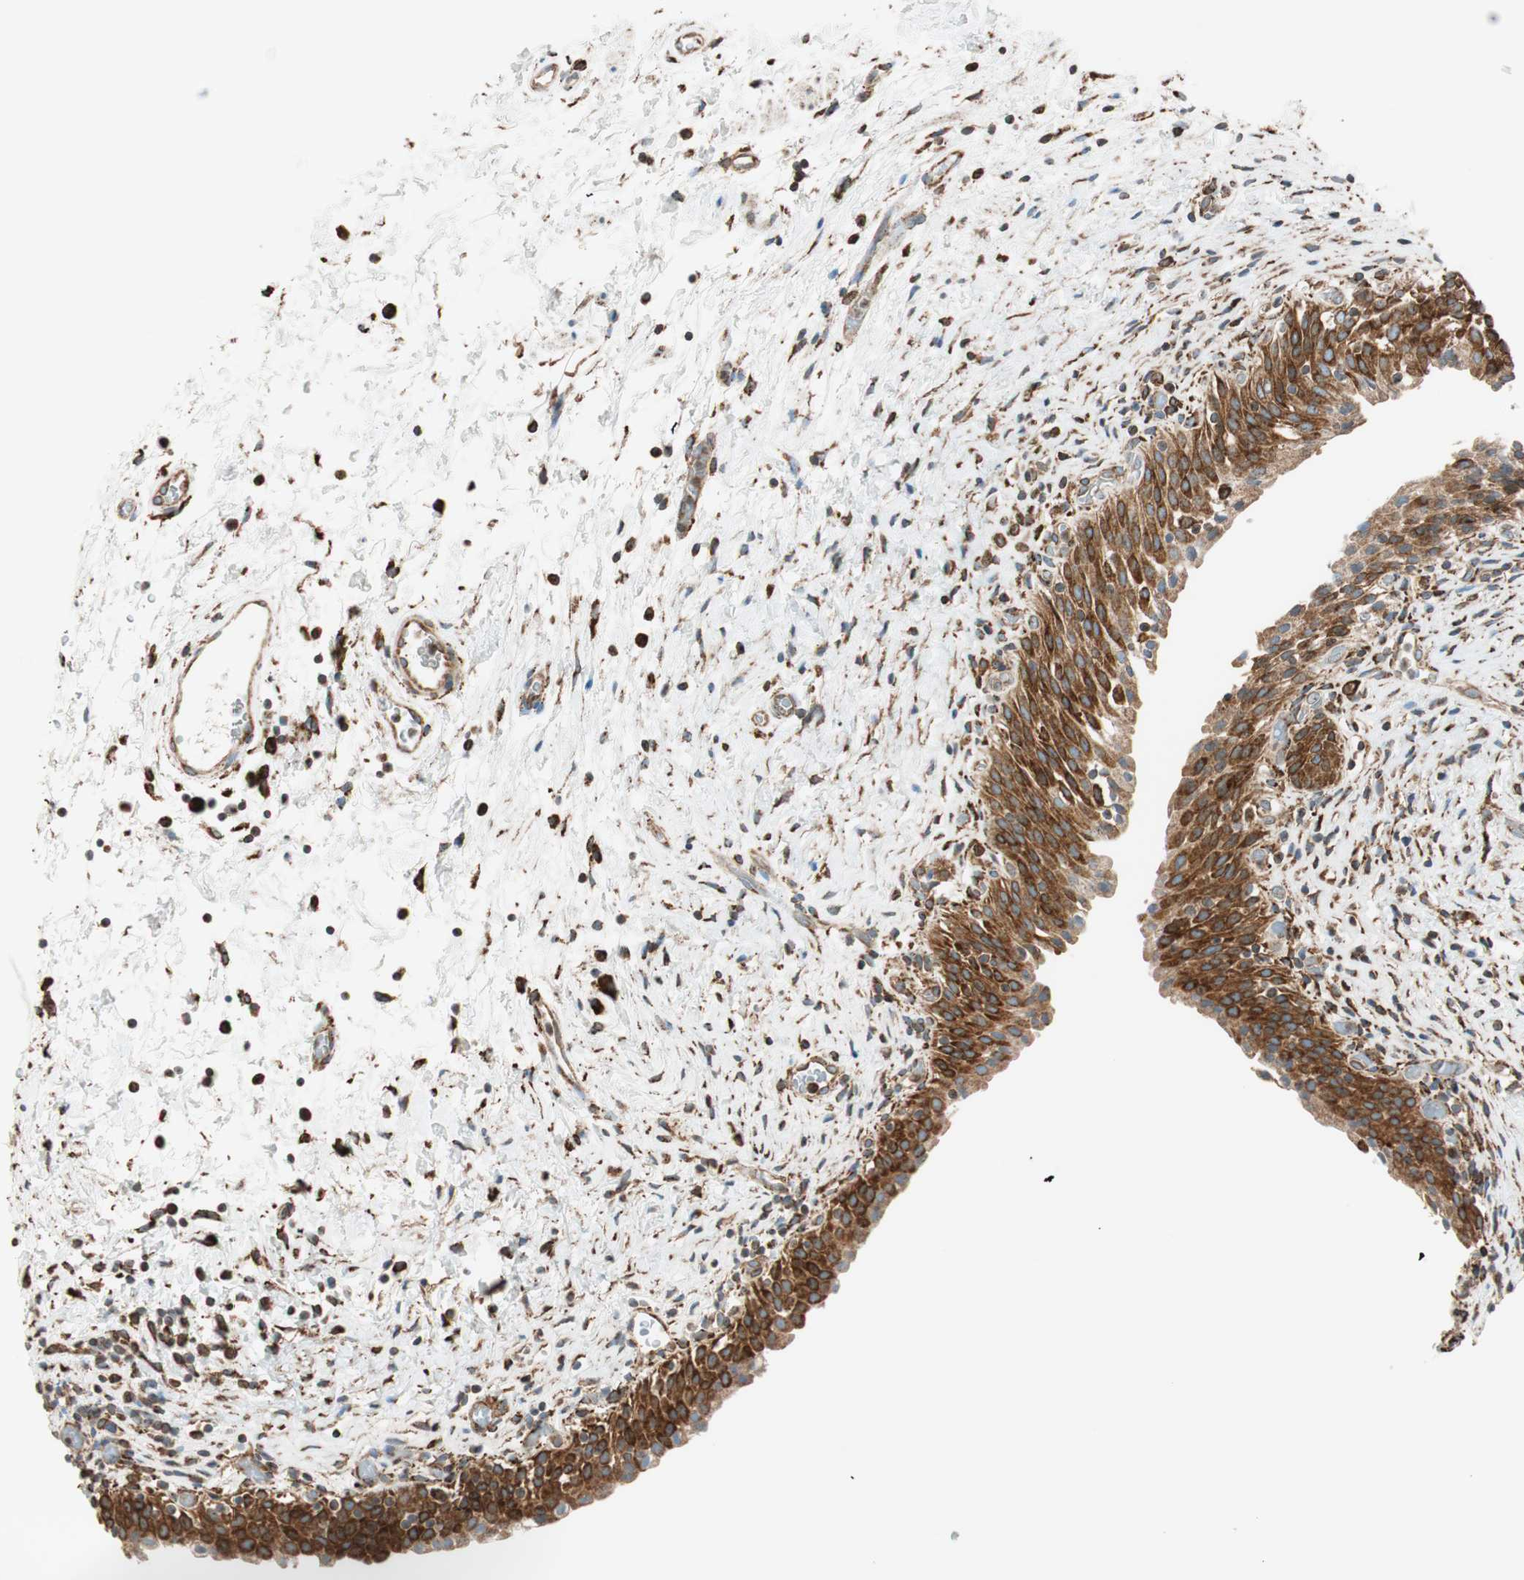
{"staining": {"intensity": "strong", "quantity": ">75%", "location": "cytoplasmic/membranous"}, "tissue": "urinary bladder", "cell_type": "Urothelial cells", "image_type": "normal", "snomed": [{"axis": "morphology", "description": "Normal tissue, NOS"}, {"axis": "topography", "description": "Urinary bladder"}], "caption": "The immunohistochemical stain highlights strong cytoplasmic/membranous positivity in urothelial cells of normal urinary bladder. Immunohistochemistry (ihc) stains the protein in brown and the nuclei are stained blue.", "gene": "PRKCSH", "patient": {"sex": "male", "age": 51}}